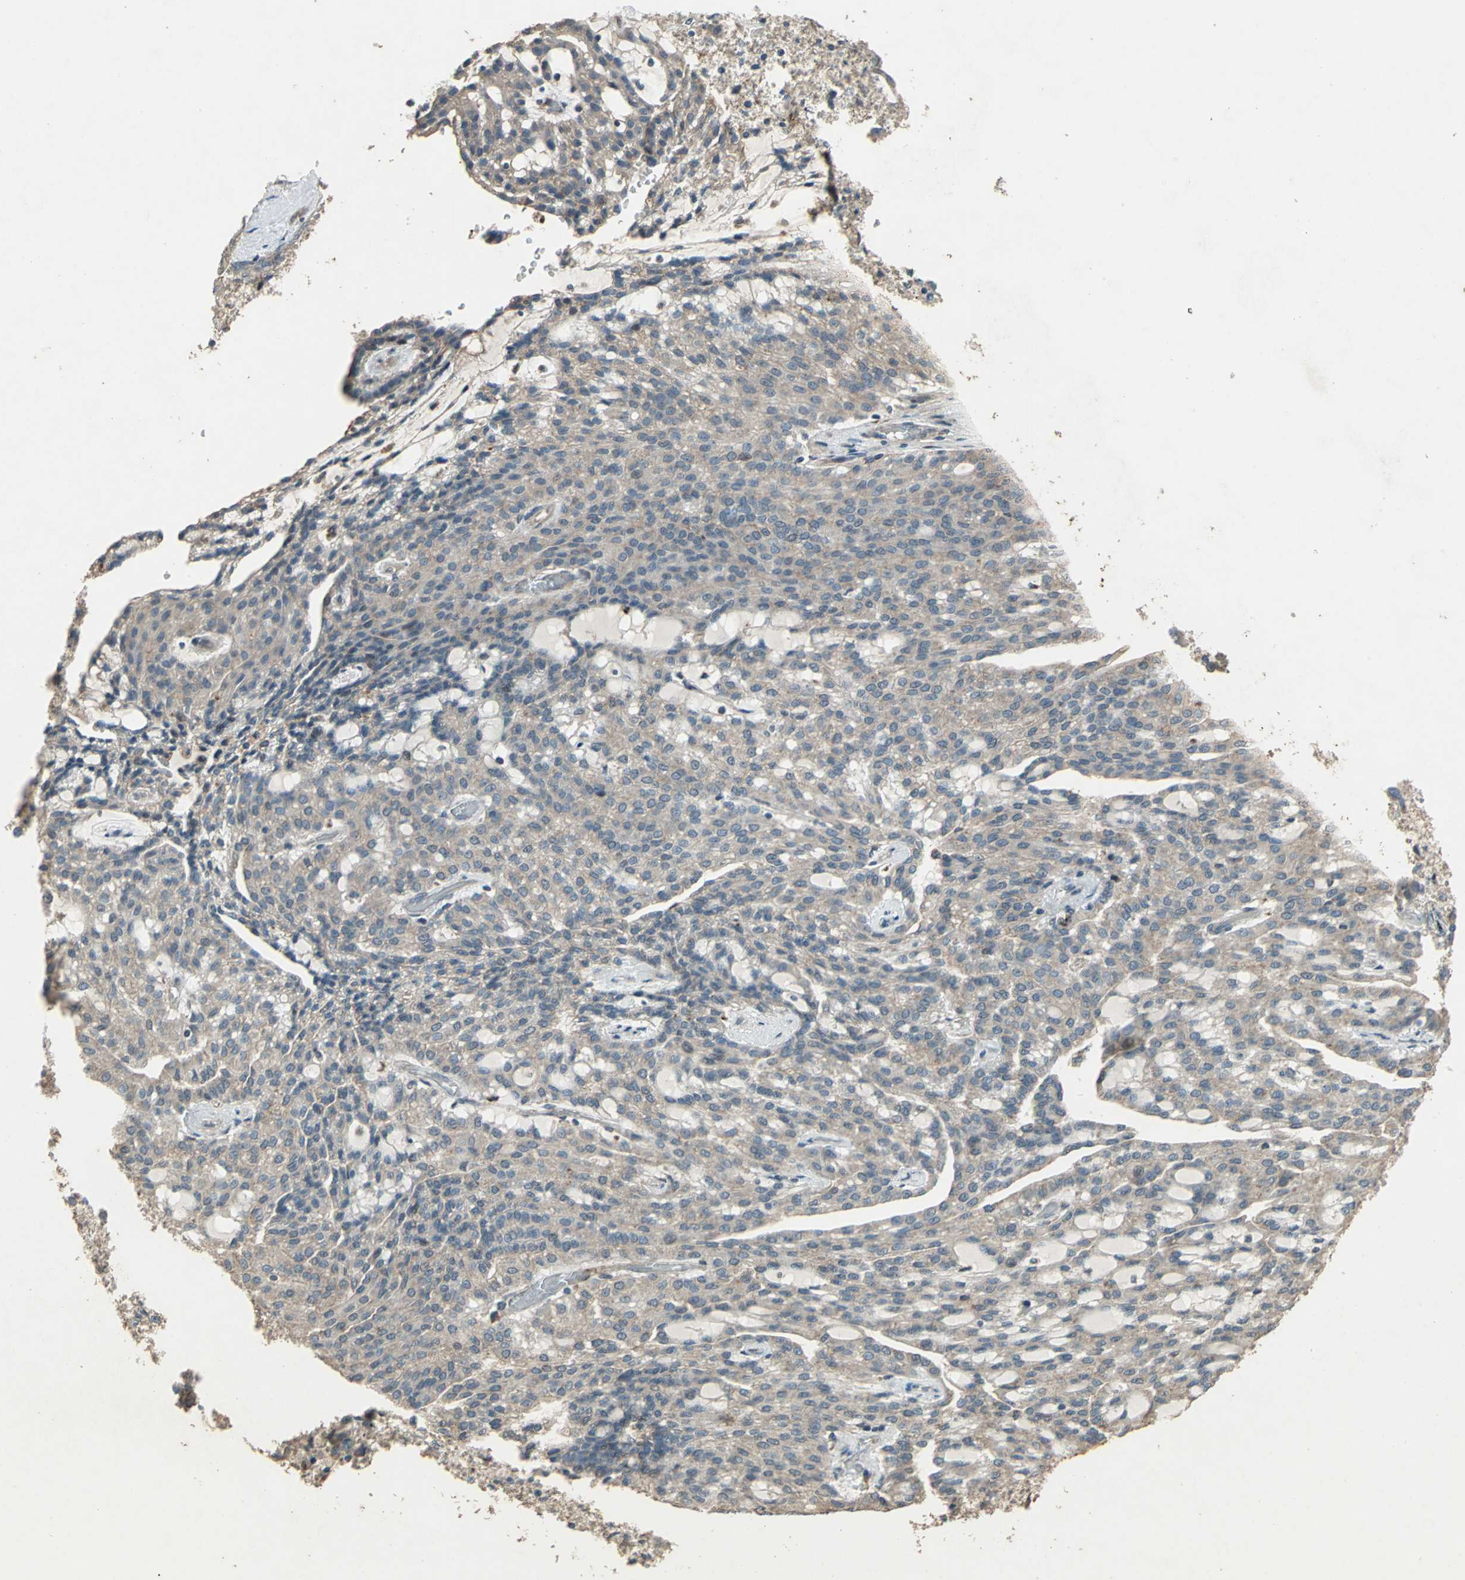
{"staining": {"intensity": "weak", "quantity": ">75%", "location": "cytoplasmic/membranous"}, "tissue": "renal cancer", "cell_type": "Tumor cells", "image_type": "cancer", "snomed": [{"axis": "morphology", "description": "Adenocarcinoma, NOS"}, {"axis": "topography", "description": "Kidney"}], "caption": "Renal cancer tissue exhibits weak cytoplasmic/membranous staining in about >75% of tumor cells", "gene": "SEPTIN4", "patient": {"sex": "male", "age": 63}}